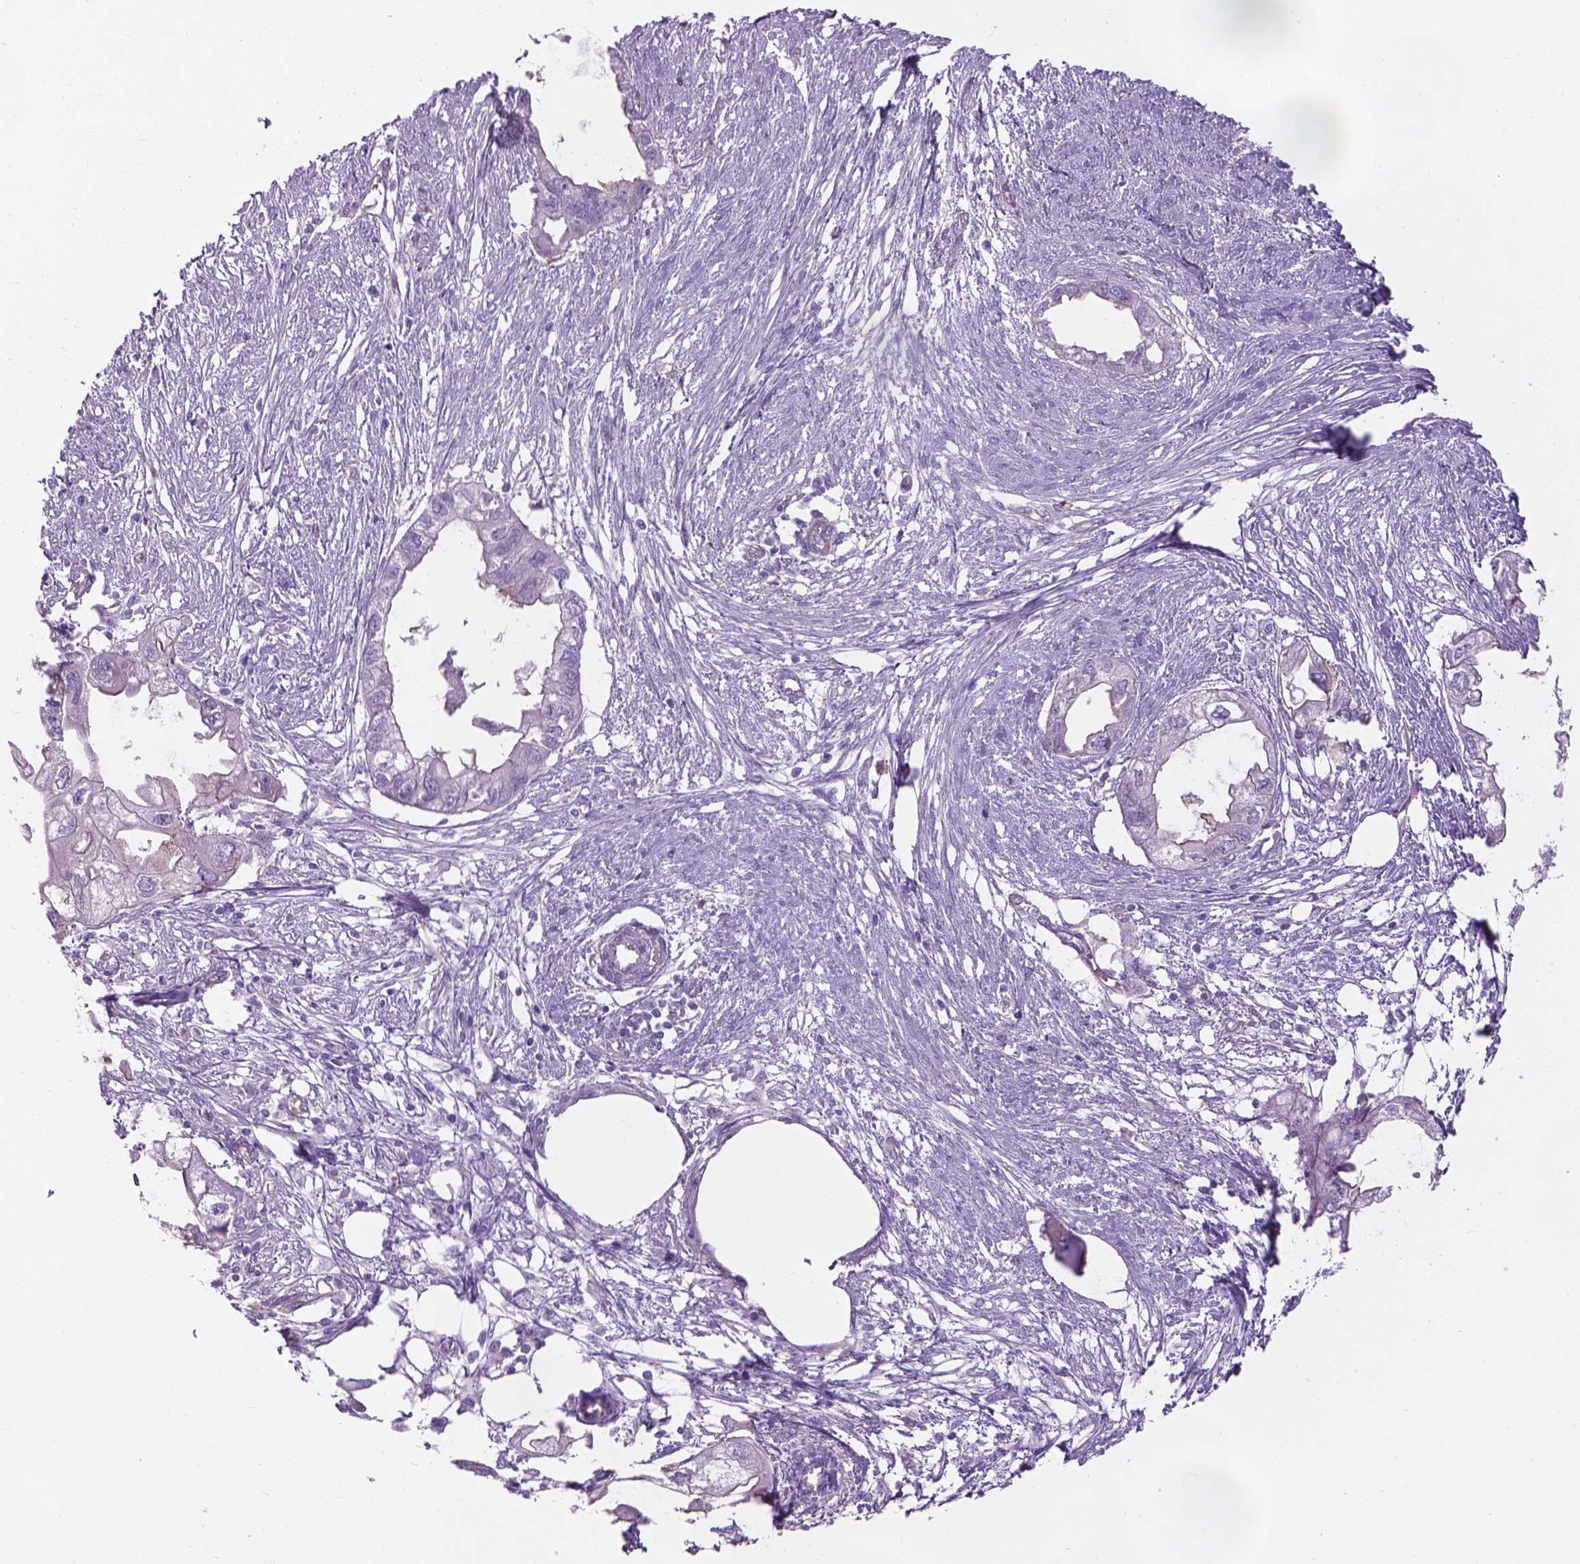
{"staining": {"intensity": "negative", "quantity": "none", "location": "none"}, "tissue": "endometrial cancer", "cell_type": "Tumor cells", "image_type": "cancer", "snomed": [{"axis": "morphology", "description": "Adenocarcinoma, NOS"}, {"axis": "morphology", "description": "Adenocarcinoma, metastatic, NOS"}, {"axis": "topography", "description": "Adipose tissue"}, {"axis": "topography", "description": "Endometrium"}], "caption": "This image is of endometrial cancer stained with immunohistochemistry to label a protein in brown with the nuclei are counter-stained blue. There is no staining in tumor cells.", "gene": "TENT5A", "patient": {"sex": "female", "age": 67}}